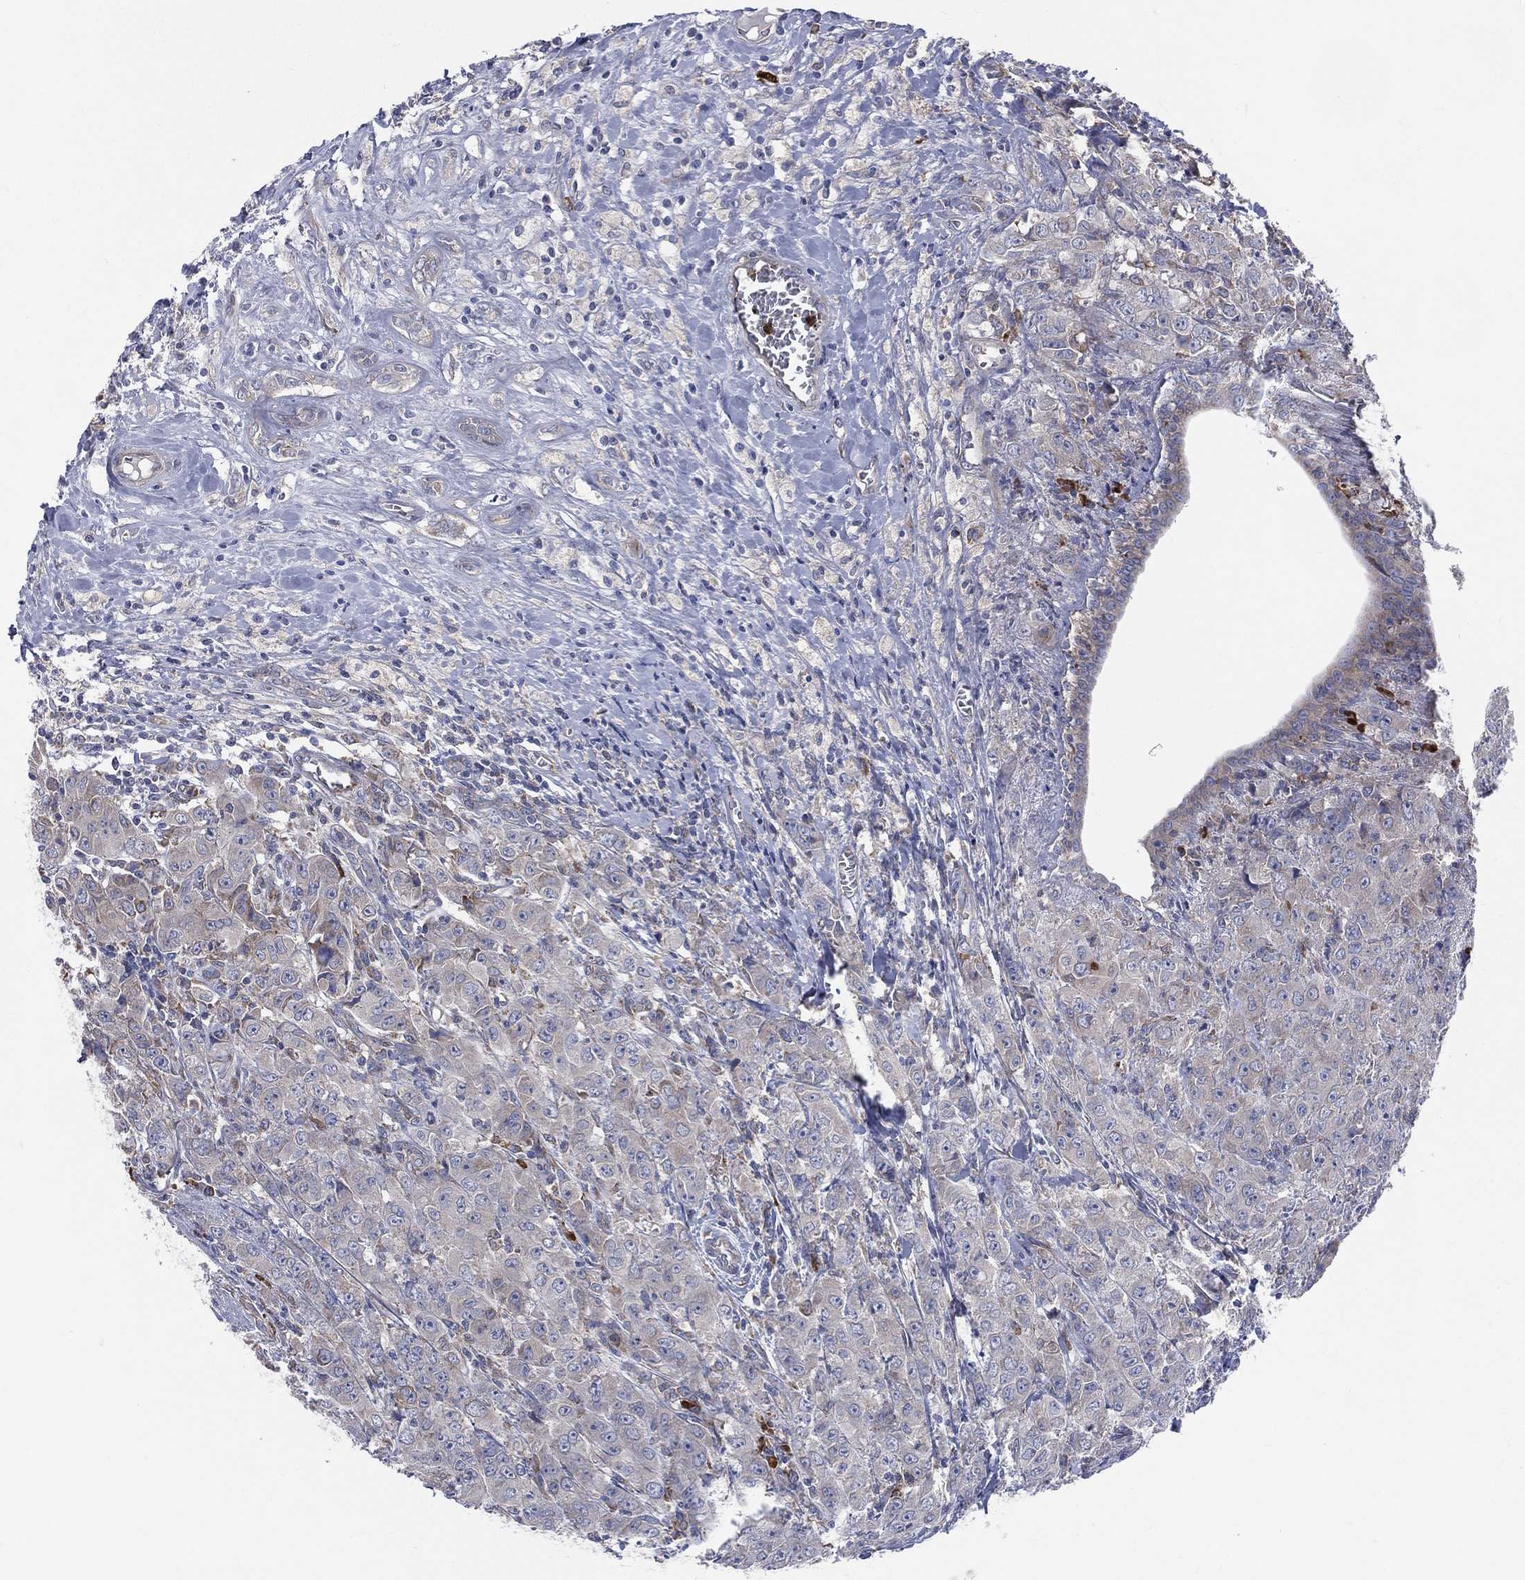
{"staining": {"intensity": "negative", "quantity": "none", "location": "none"}, "tissue": "breast cancer", "cell_type": "Tumor cells", "image_type": "cancer", "snomed": [{"axis": "morphology", "description": "Duct carcinoma"}, {"axis": "topography", "description": "Breast"}], "caption": "High power microscopy photomicrograph of an immunohistochemistry micrograph of intraductal carcinoma (breast), revealing no significant expression in tumor cells.", "gene": "CCDC159", "patient": {"sex": "female", "age": 43}}